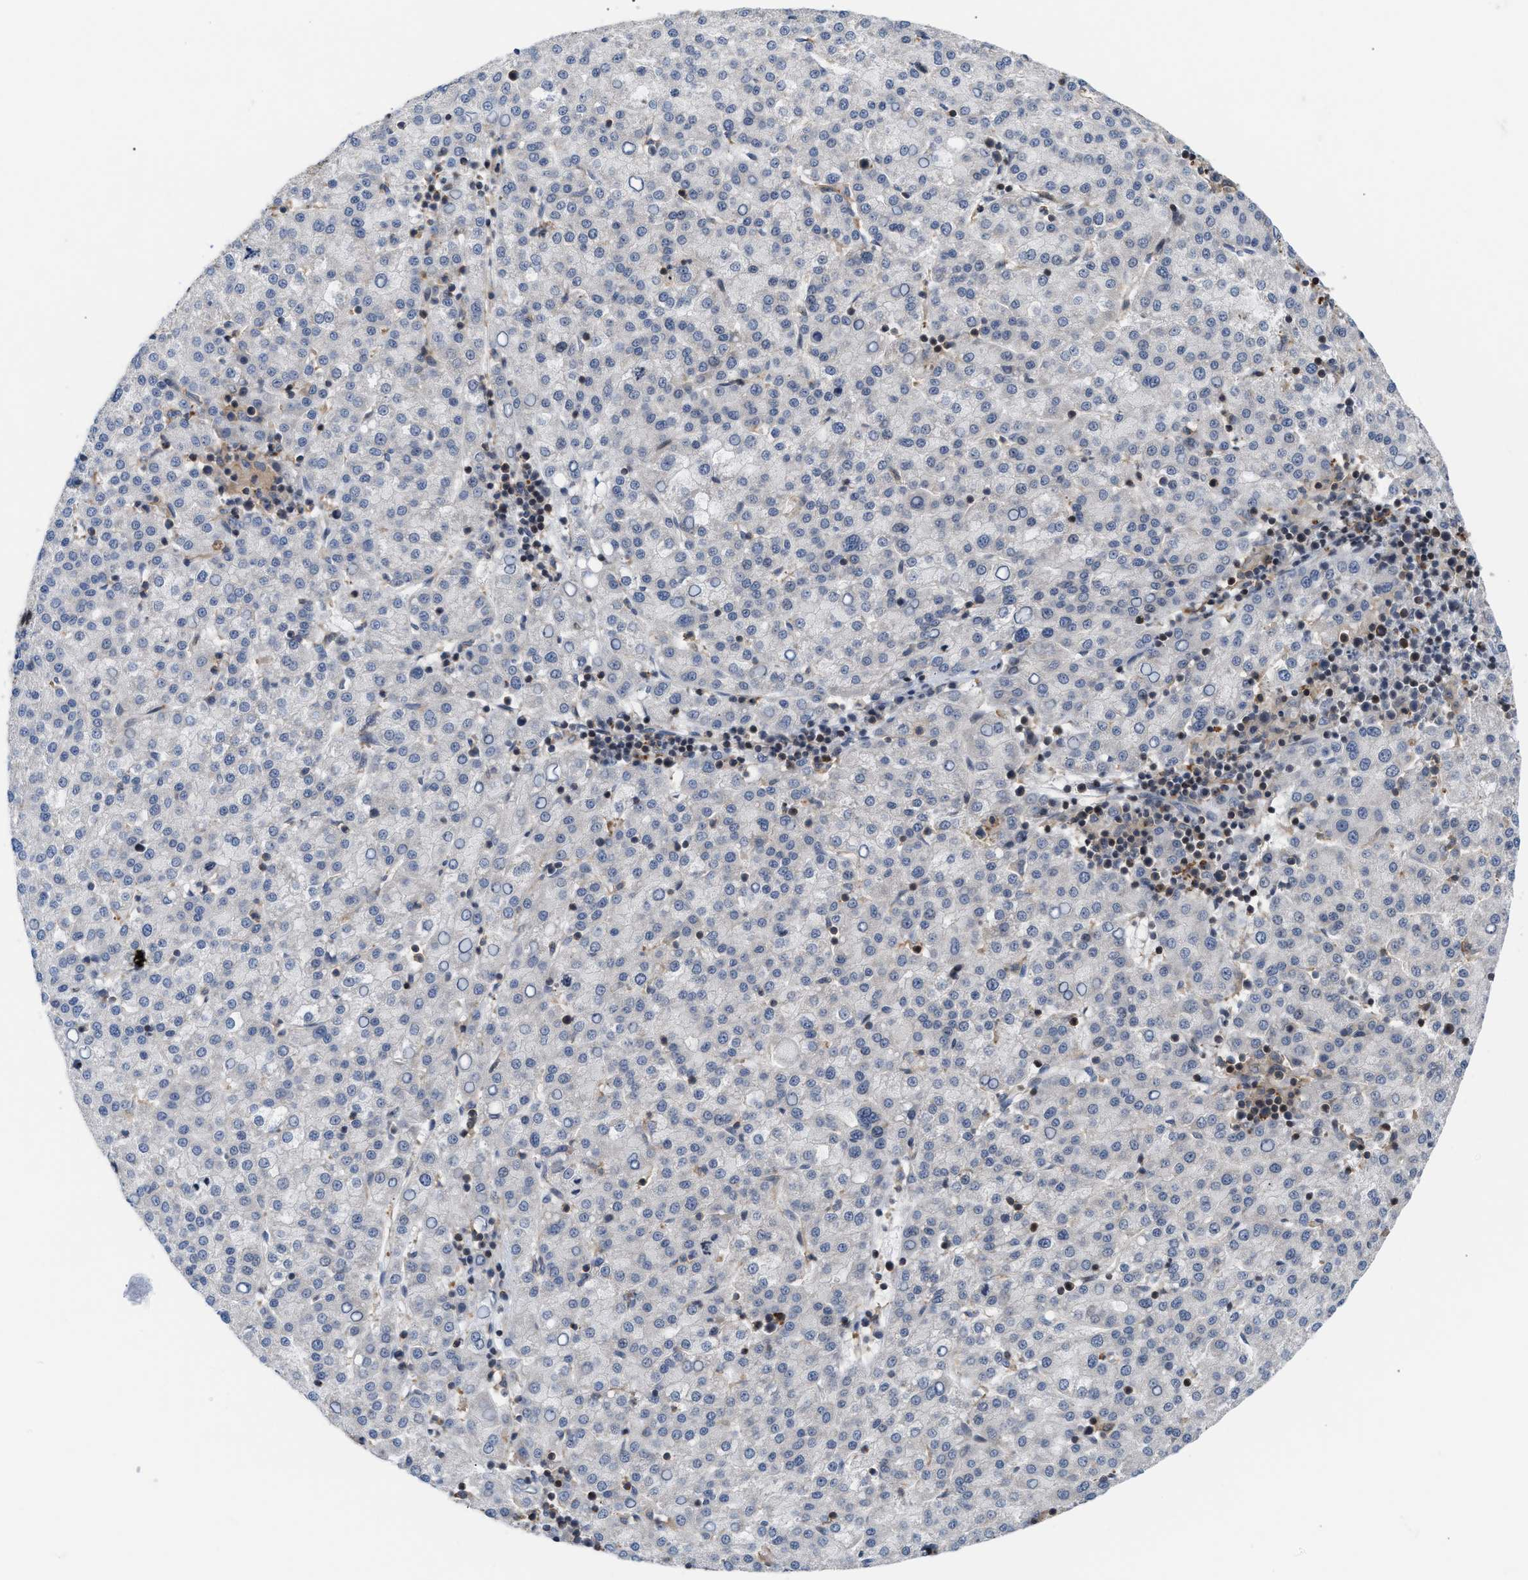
{"staining": {"intensity": "negative", "quantity": "none", "location": "none"}, "tissue": "liver cancer", "cell_type": "Tumor cells", "image_type": "cancer", "snomed": [{"axis": "morphology", "description": "Carcinoma, Hepatocellular, NOS"}, {"axis": "topography", "description": "Liver"}], "caption": "The IHC image has no significant positivity in tumor cells of liver cancer tissue.", "gene": "STAU2", "patient": {"sex": "female", "age": 58}}